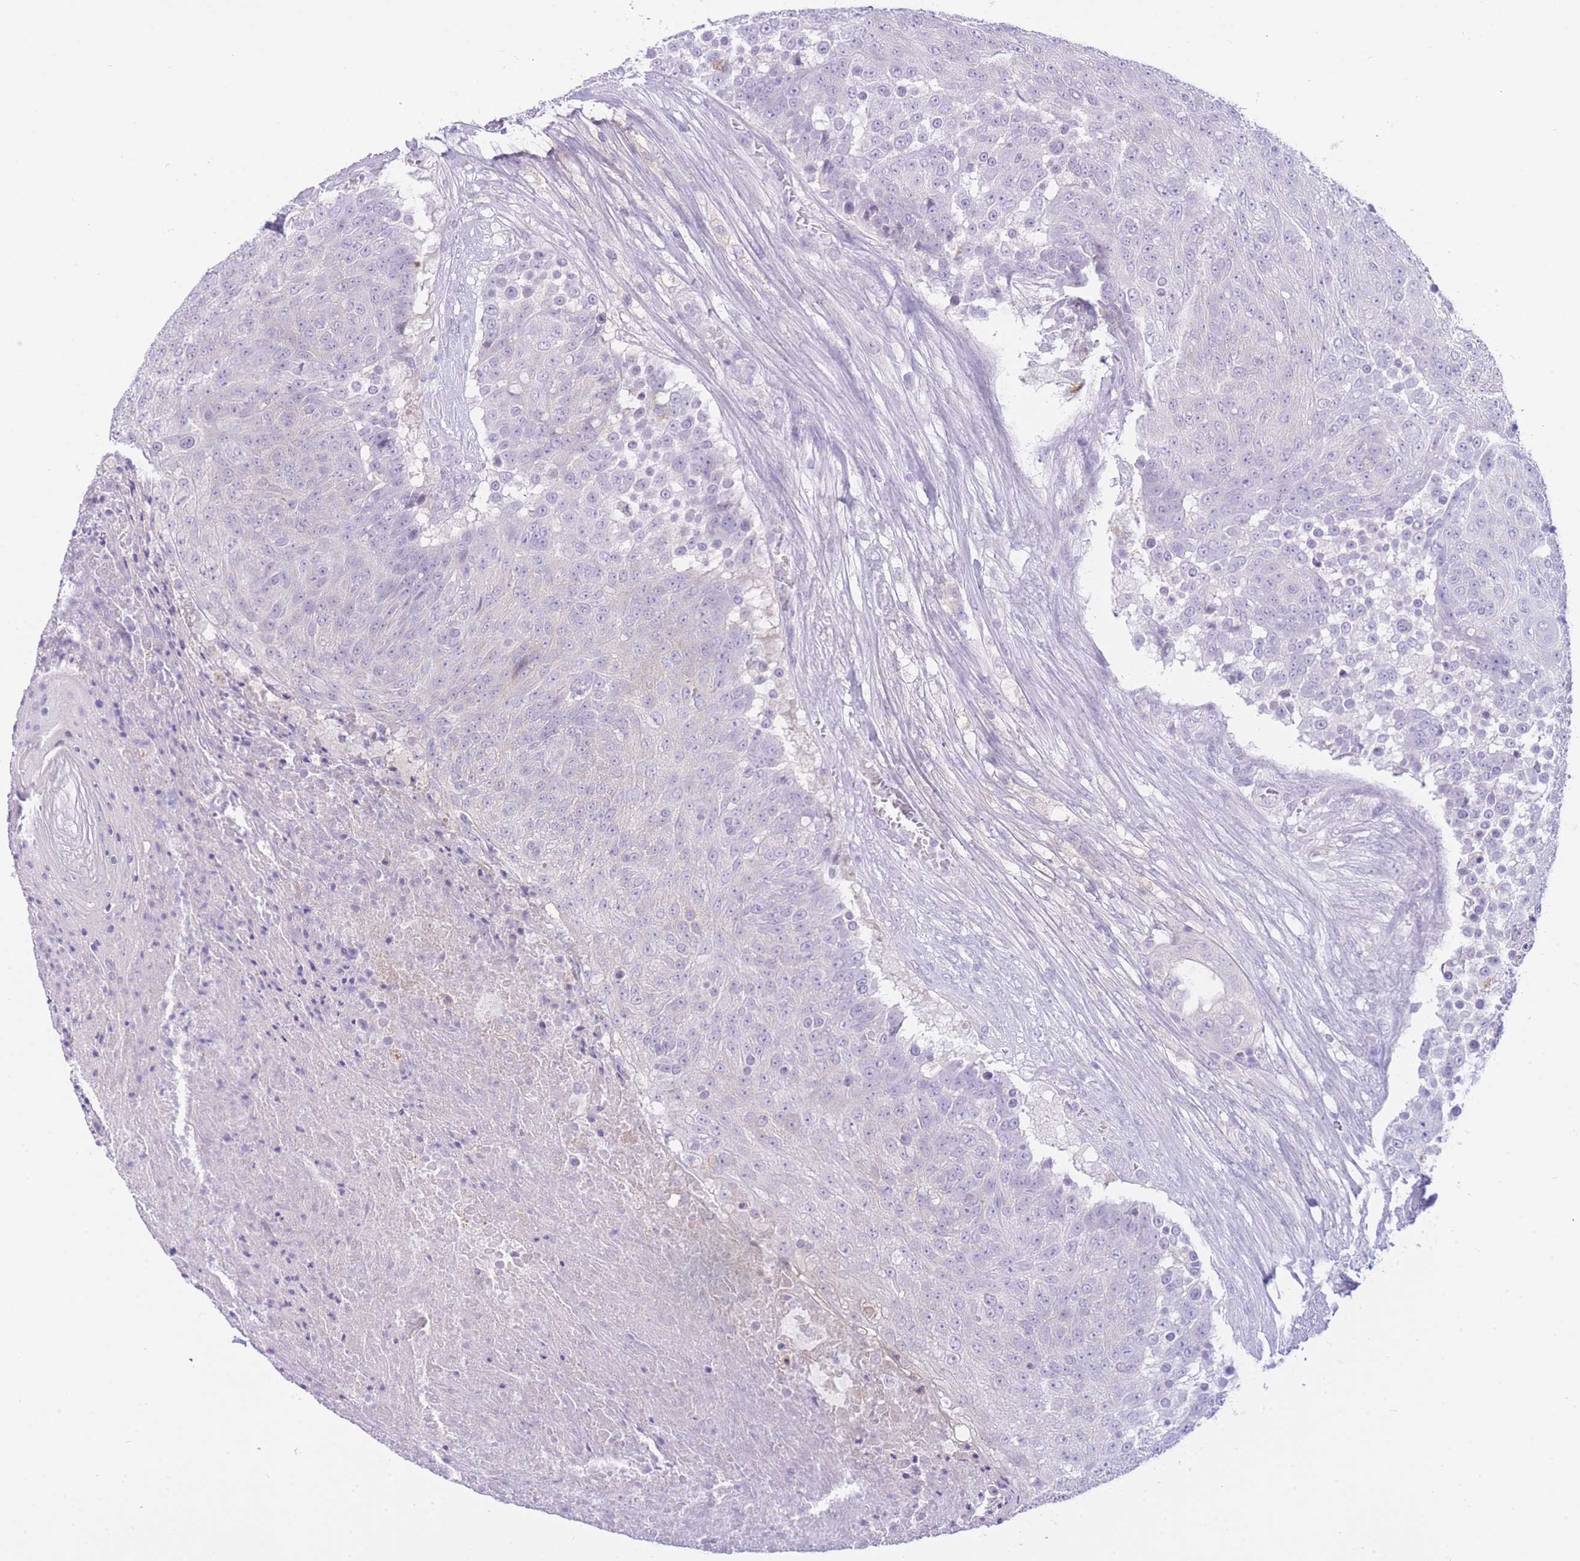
{"staining": {"intensity": "negative", "quantity": "none", "location": "none"}, "tissue": "urothelial cancer", "cell_type": "Tumor cells", "image_type": "cancer", "snomed": [{"axis": "morphology", "description": "Urothelial carcinoma, High grade"}, {"axis": "topography", "description": "Urinary bladder"}], "caption": "Urothelial cancer was stained to show a protein in brown. There is no significant expression in tumor cells. (Brightfield microscopy of DAB (3,3'-diaminobenzidine) IHC at high magnification).", "gene": "ZNF212", "patient": {"sex": "female", "age": 63}}